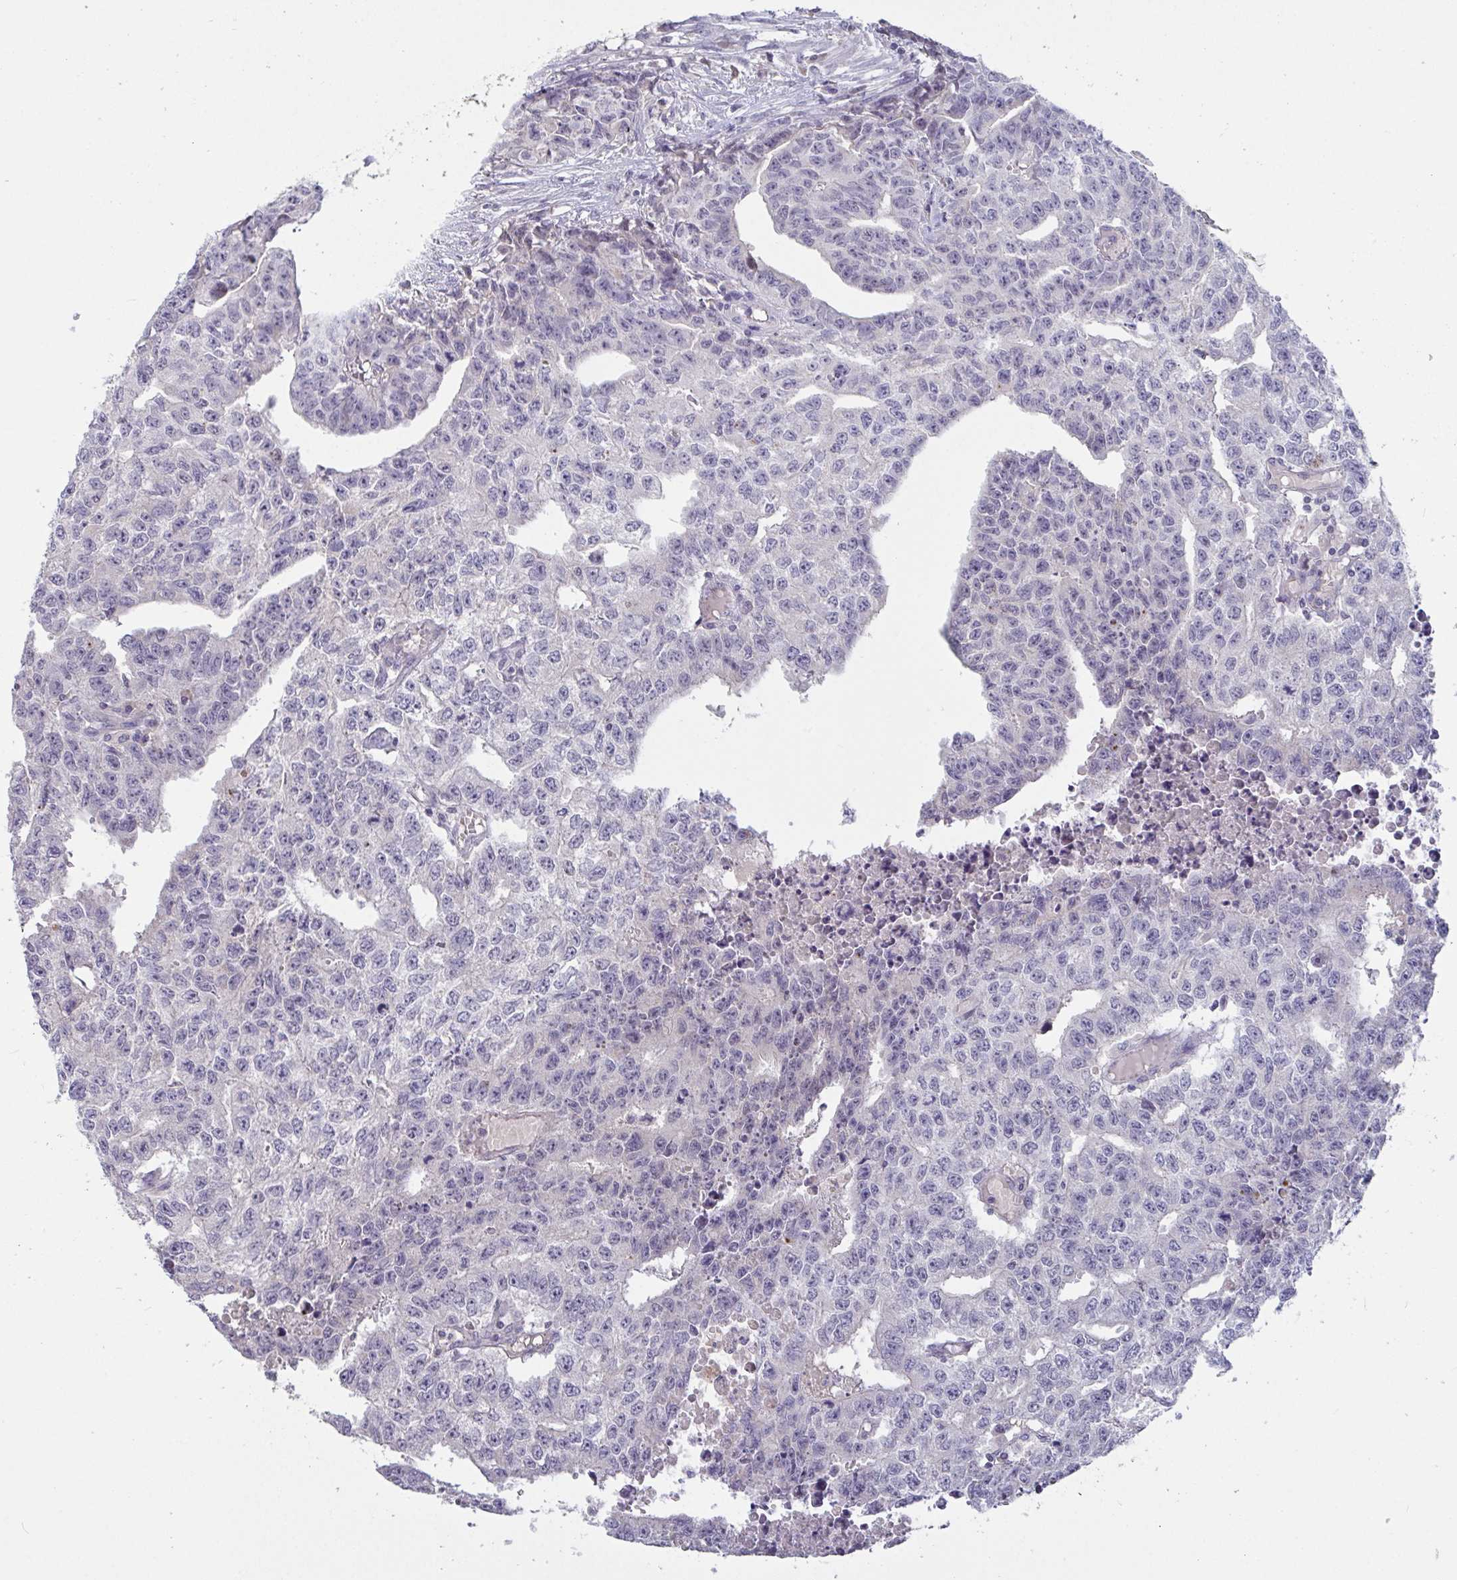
{"staining": {"intensity": "weak", "quantity": "<25%", "location": "nuclear"}, "tissue": "testis cancer", "cell_type": "Tumor cells", "image_type": "cancer", "snomed": [{"axis": "morphology", "description": "Carcinoma, Embryonal, NOS"}, {"axis": "morphology", "description": "Teratoma, malignant, NOS"}, {"axis": "topography", "description": "Testis"}], "caption": "High magnification brightfield microscopy of malignant teratoma (testis) stained with DAB (brown) and counterstained with hematoxylin (blue): tumor cells show no significant positivity.", "gene": "MYC", "patient": {"sex": "male", "age": 24}}